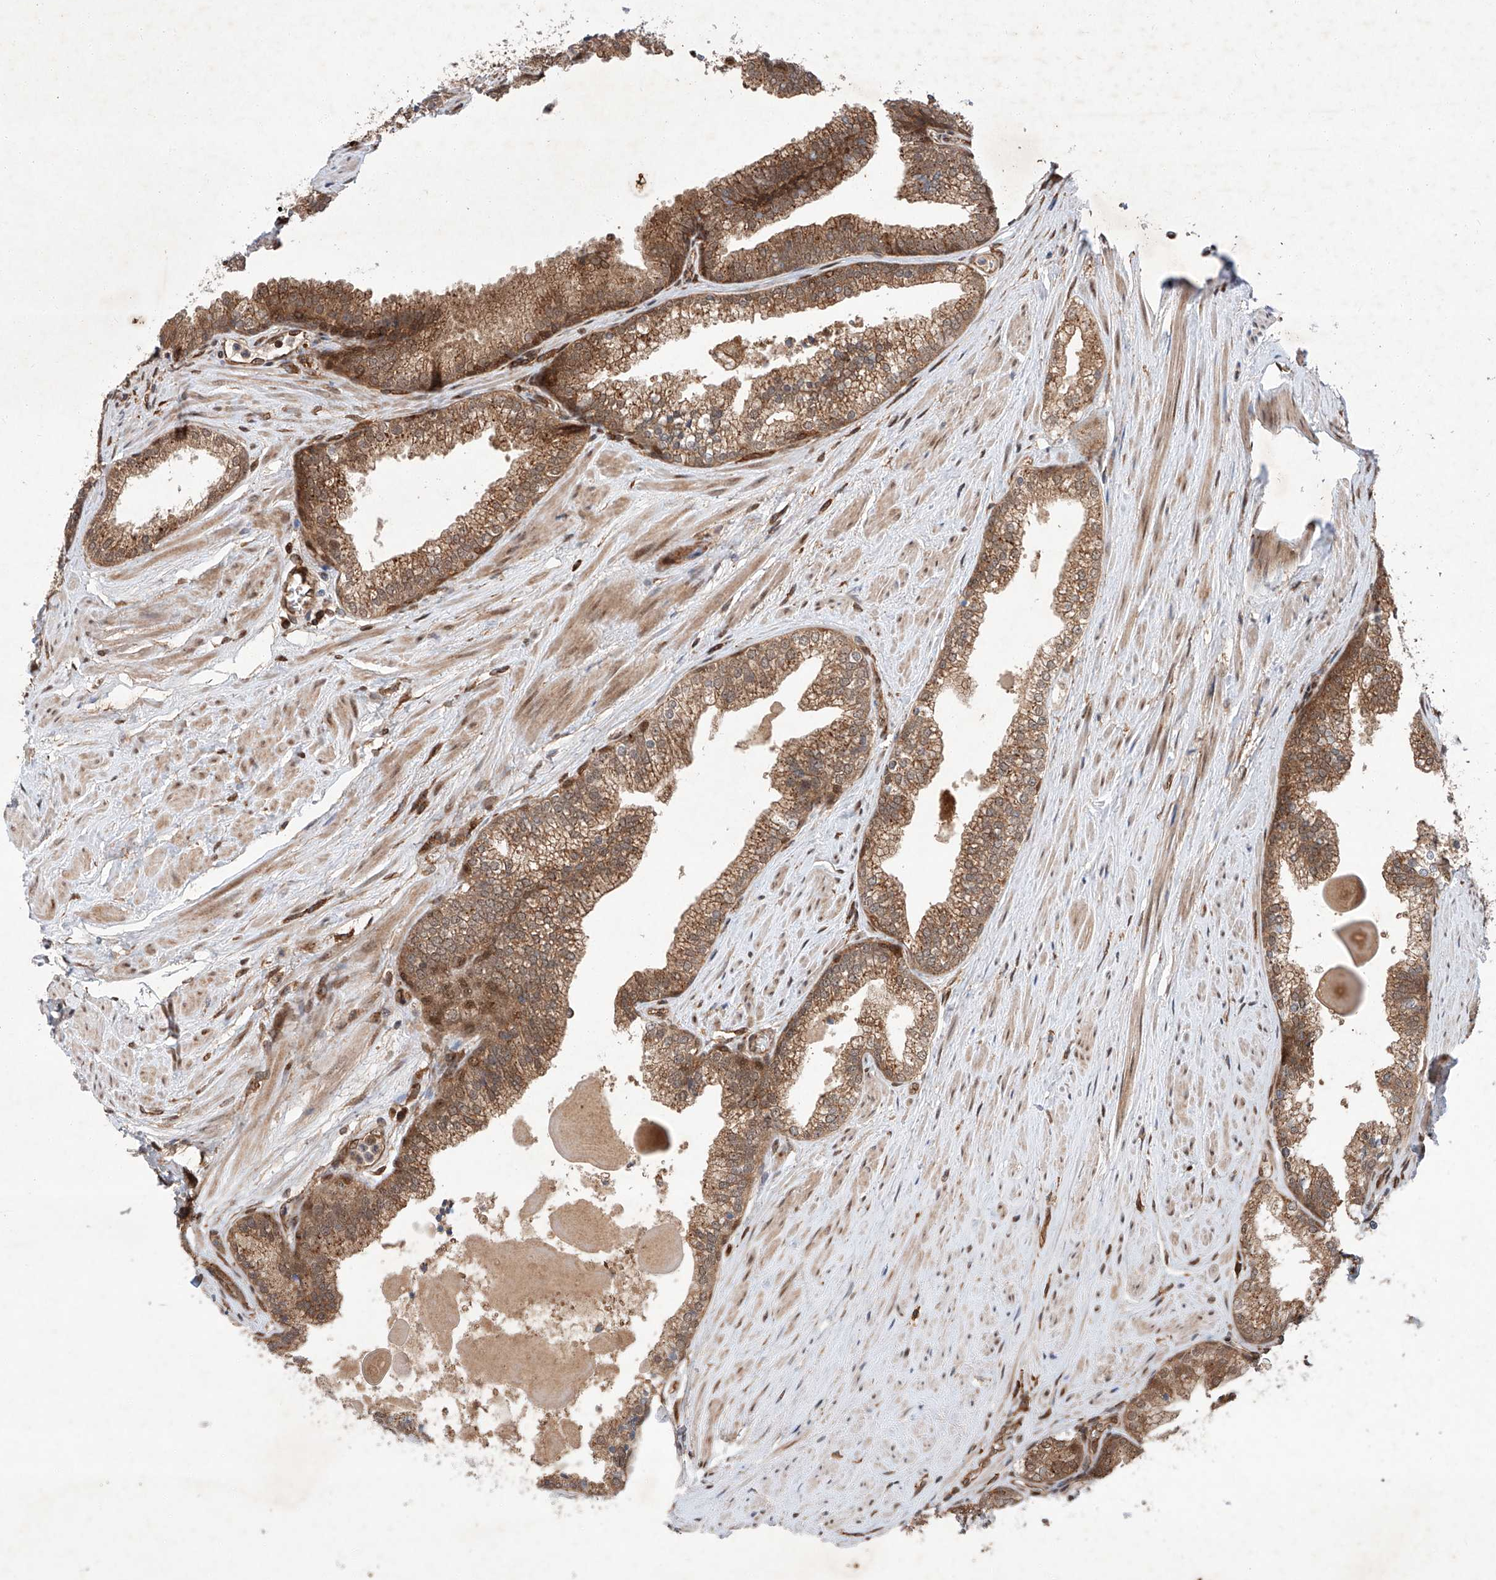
{"staining": {"intensity": "moderate", "quantity": ">75%", "location": "cytoplasmic/membranous"}, "tissue": "prostate cancer", "cell_type": "Tumor cells", "image_type": "cancer", "snomed": [{"axis": "morphology", "description": "Adenocarcinoma, High grade"}, {"axis": "topography", "description": "Prostate"}], "caption": "Protein analysis of high-grade adenocarcinoma (prostate) tissue displays moderate cytoplasmic/membranous expression in approximately >75% of tumor cells. The staining is performed using DAB (3,3'-diaminobenzidine) brown chromogen to label protein expression. The nuclei are counter-stained blue using hematoxylin.", "gene": "ZFP28", "patient": {"sex": "male", "age": 63}}